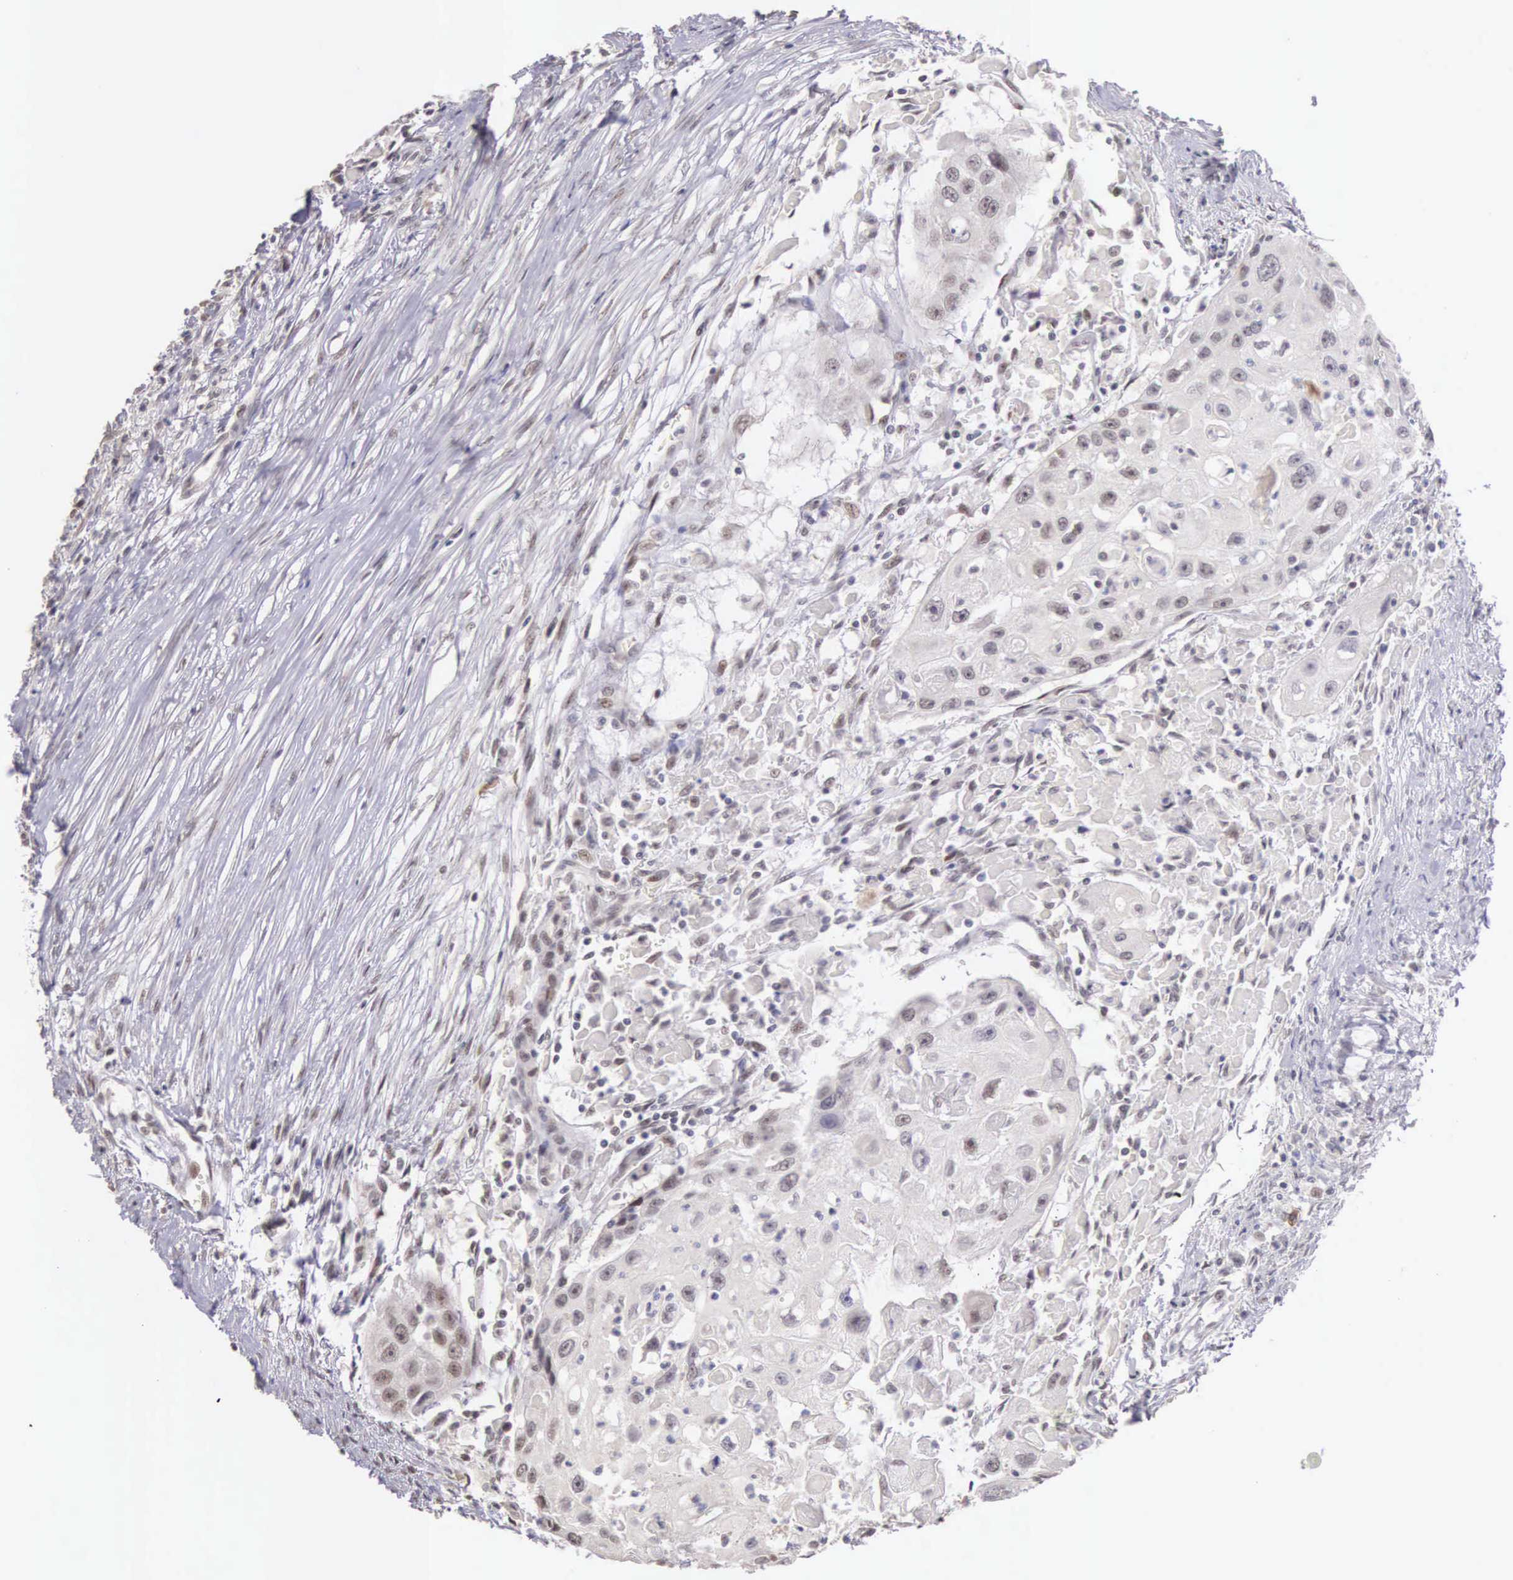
{"staining": {"intensity": "moderate", "quantity": "<25%", "location": "nuclear"}, "tissue": "head and neck cancer", "cell_type": "Tumor cells", "image_type": "cancer", "snomed": [{"axis": "morphology", "description": "Squamous cell carcinoma, NOS"}, {"axis": "topography", "description": "Head-Neck"}], "caption": "Head and neck cancer stained for a protein reveals moderate nuclear positivity in tumor cells.", "gene": "HMGXB4", "patient": {"sex": "male", "age": 64}}